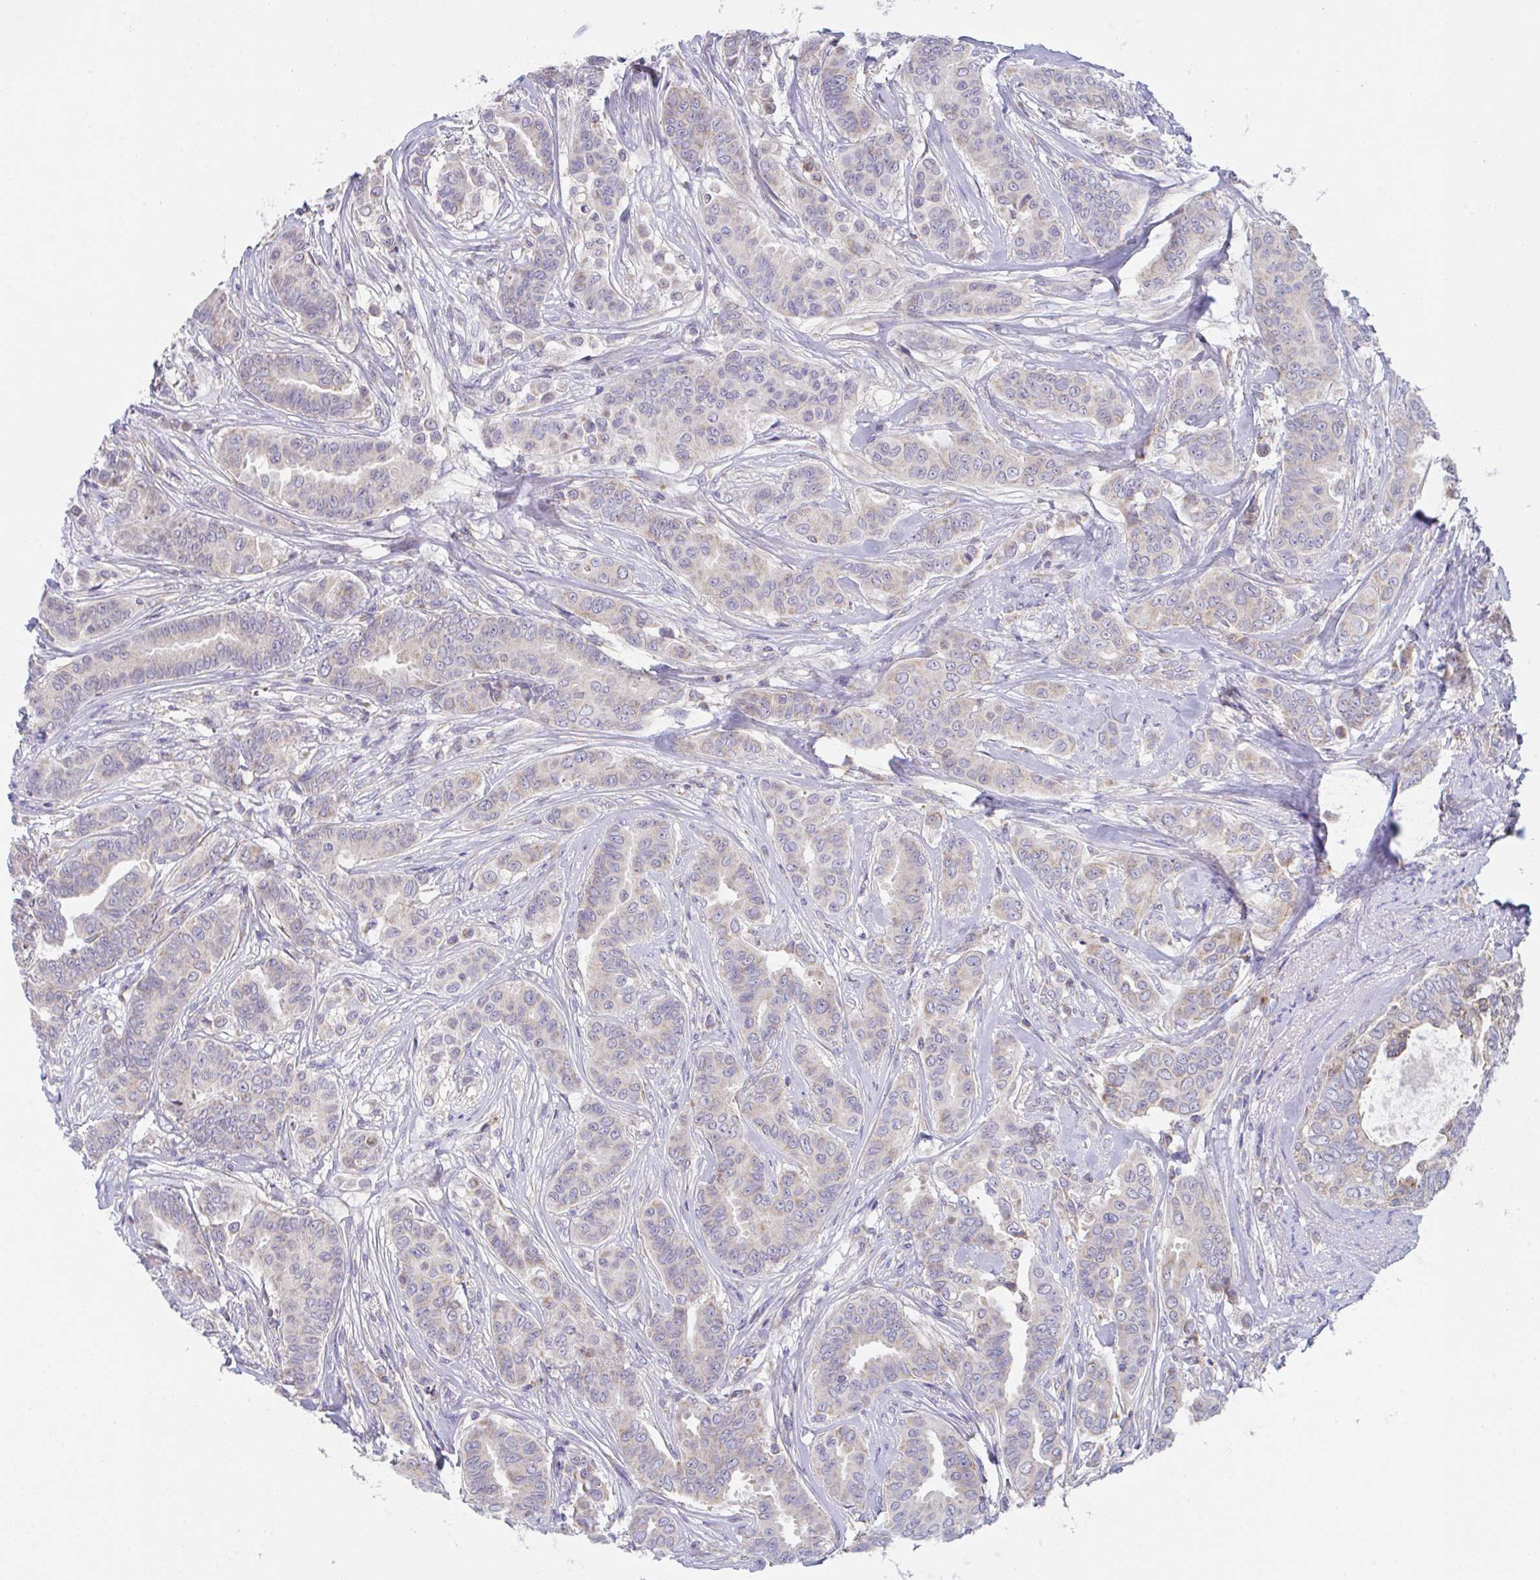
{"staining": {"intensity": "weak", "quantity": "25%-75%", "location": "cytoplasmic/membranous"}, "tissue": "breast cancer", "cell_type": "Tumor cells", "image_type": "cancer", "snomed": [{"axis": "morphology", "description": "Duct carcinoma"}, {"axis": "topography", "description": "Breast"}], "caption": "IHC (DAB) staining of breast cancer reveals weak cytoplasmic/membranous protein positivity in about 25%-75% of tumor cells.", "gene": "NDUFA7", "patient": {"sex": "female", "age": 45}}